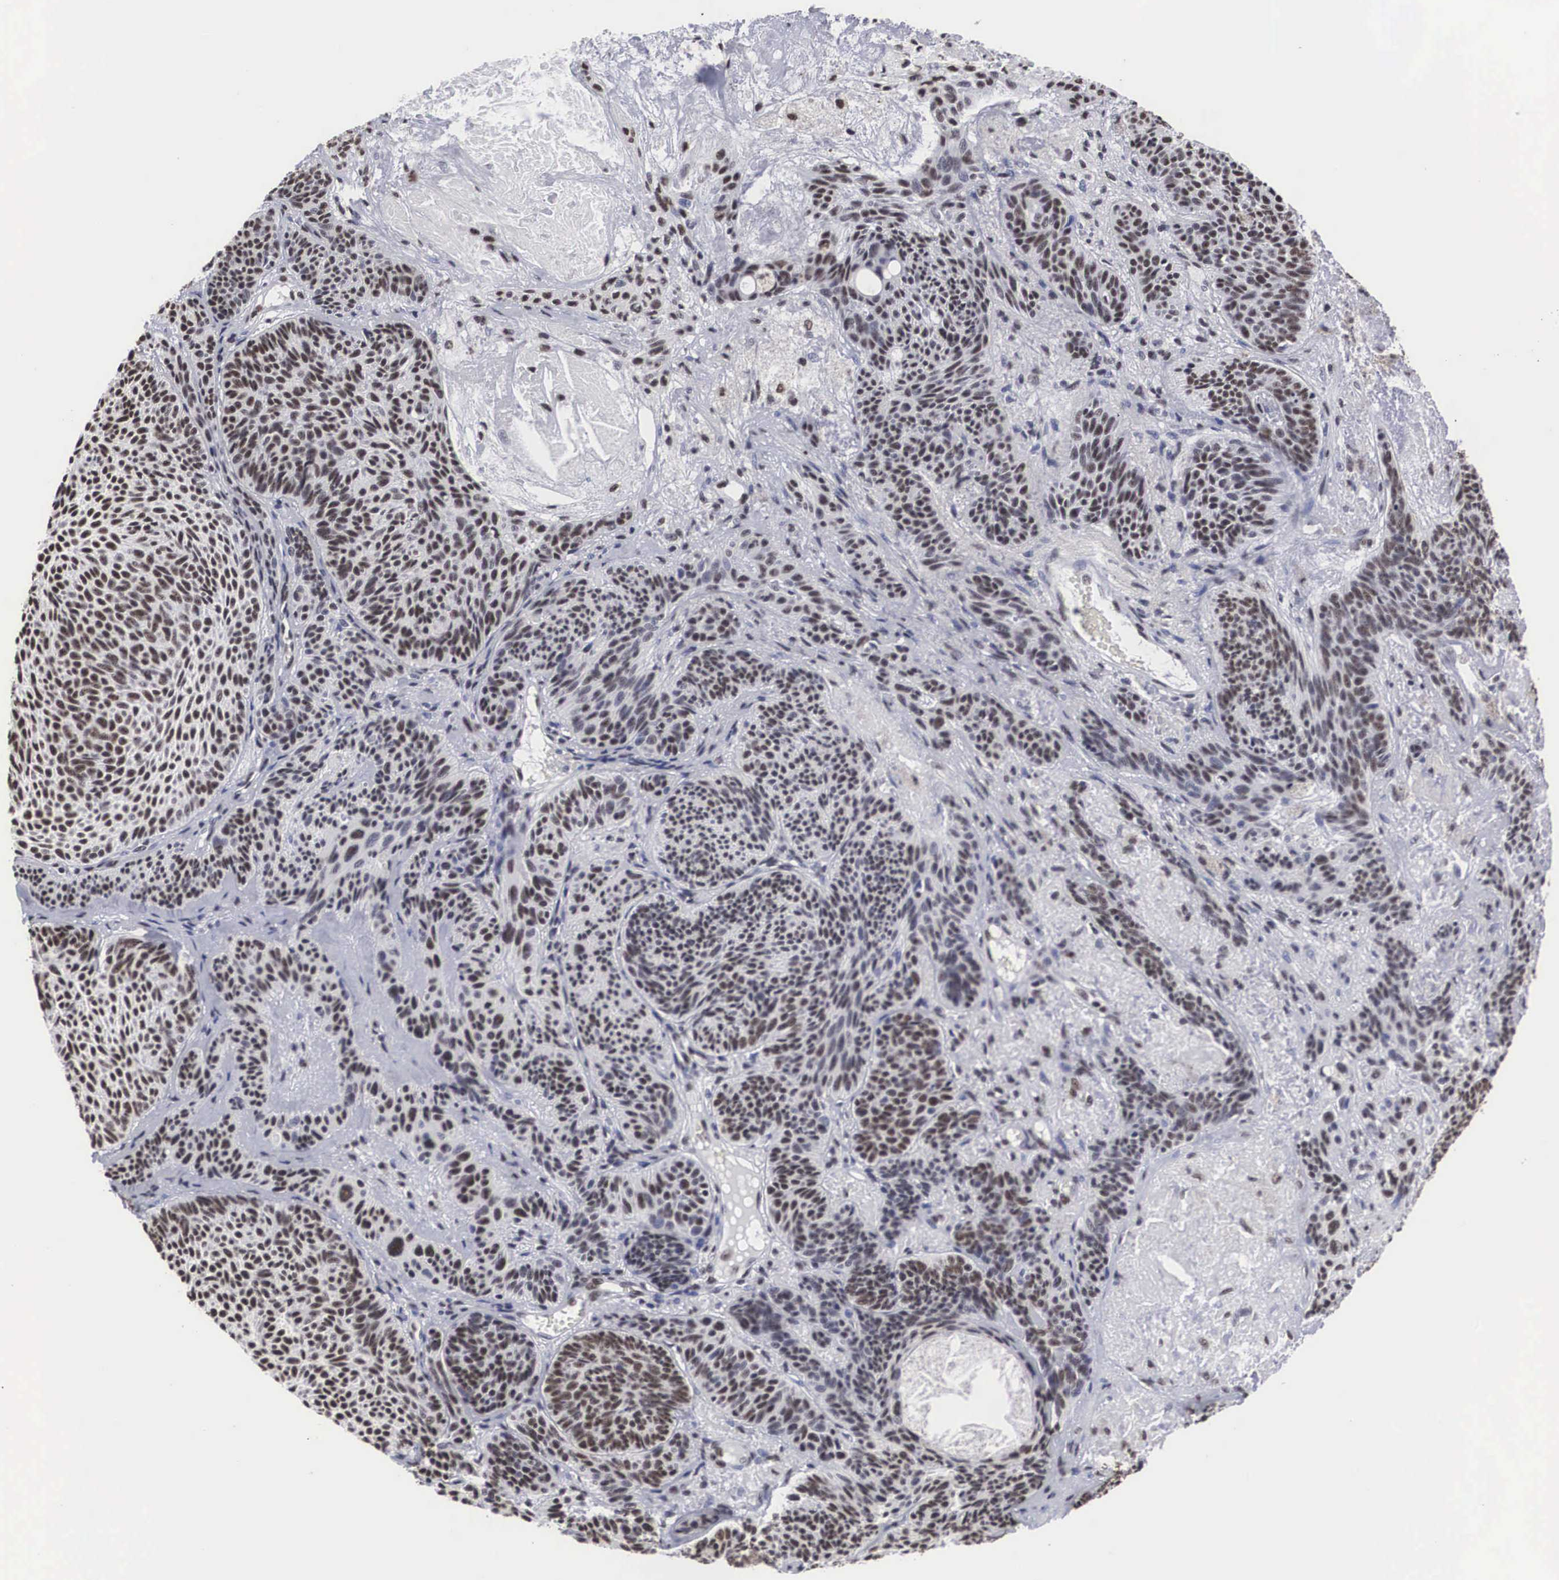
{"staining": {"intensity": "strong", "quantity": ">75%", "location": "nuclear"}, "tissue": "skin cancer", "cell_type": "Tumor cells", "image_type": "cancer", "snomed": [{"axis": "morphology", "description": "Basal cell carcinoma"}, {"axis": "topography", "description": "Skin"}], "caption": "This is an image of immunohistochemistry (IHC) staining of skin cancer (basal cell carcinoma), which shows strong expression in the nuclear of tumor cells.", "gene": "ACIN1", "patient": {"sex": "male", "age": 84}}